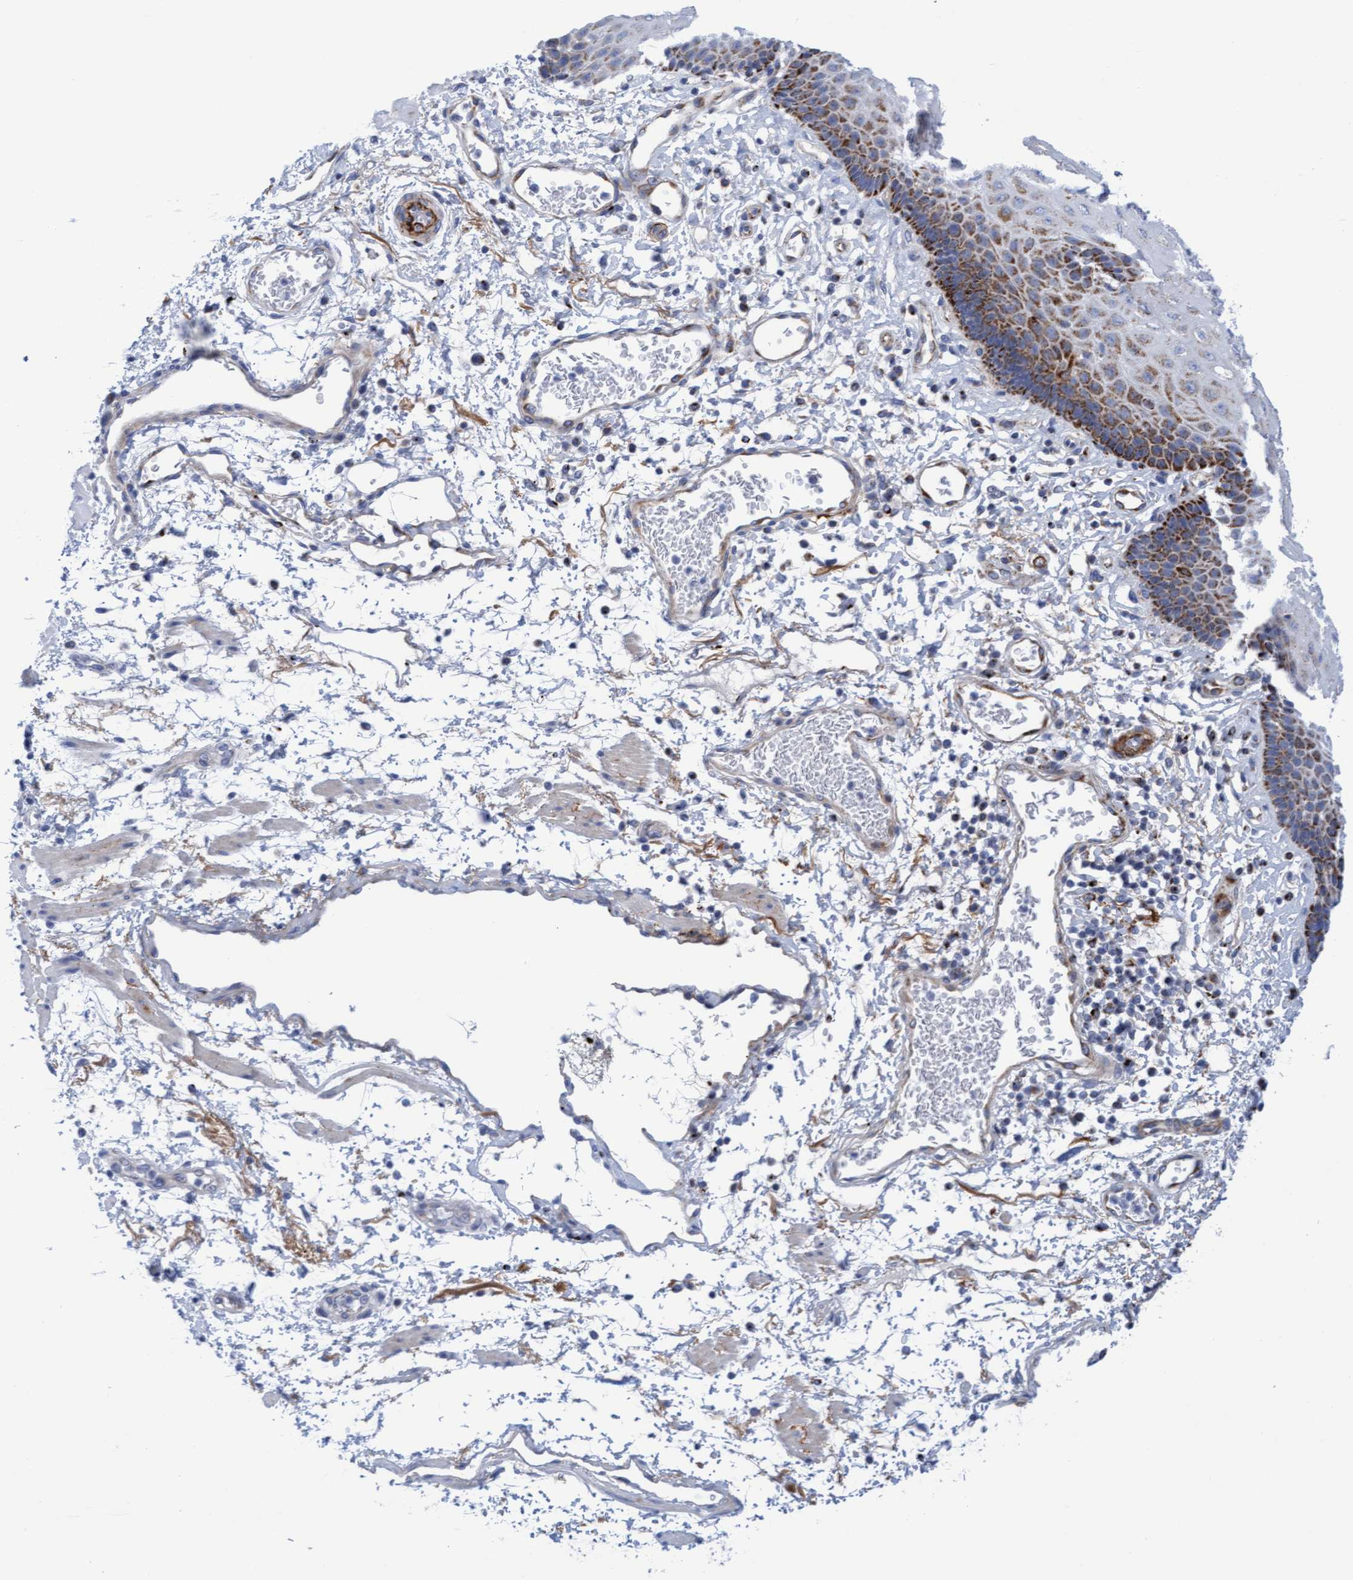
{"staining": {"intensity": "strong", "quantity": "<25%", "location": "cytoplasmic/membranous"}, "tissue": "esophagus", "cell_type": "Squamous epithelial cells", "image_type": "normal", "snomed": [{"axis": "morphology", "description": "Normal tissue, NOS"}, {"axis": "topography", "description": "Esophagus"}], "caption": "Immunohistochemical staining of normal esophagus displays <25% levels of strong cytoplasmic/membranous protein positivity in approximately <25% of squamous epithelial cells.", "gene": "GGTA1", "patient": {"sex": "male", "age": 54}}